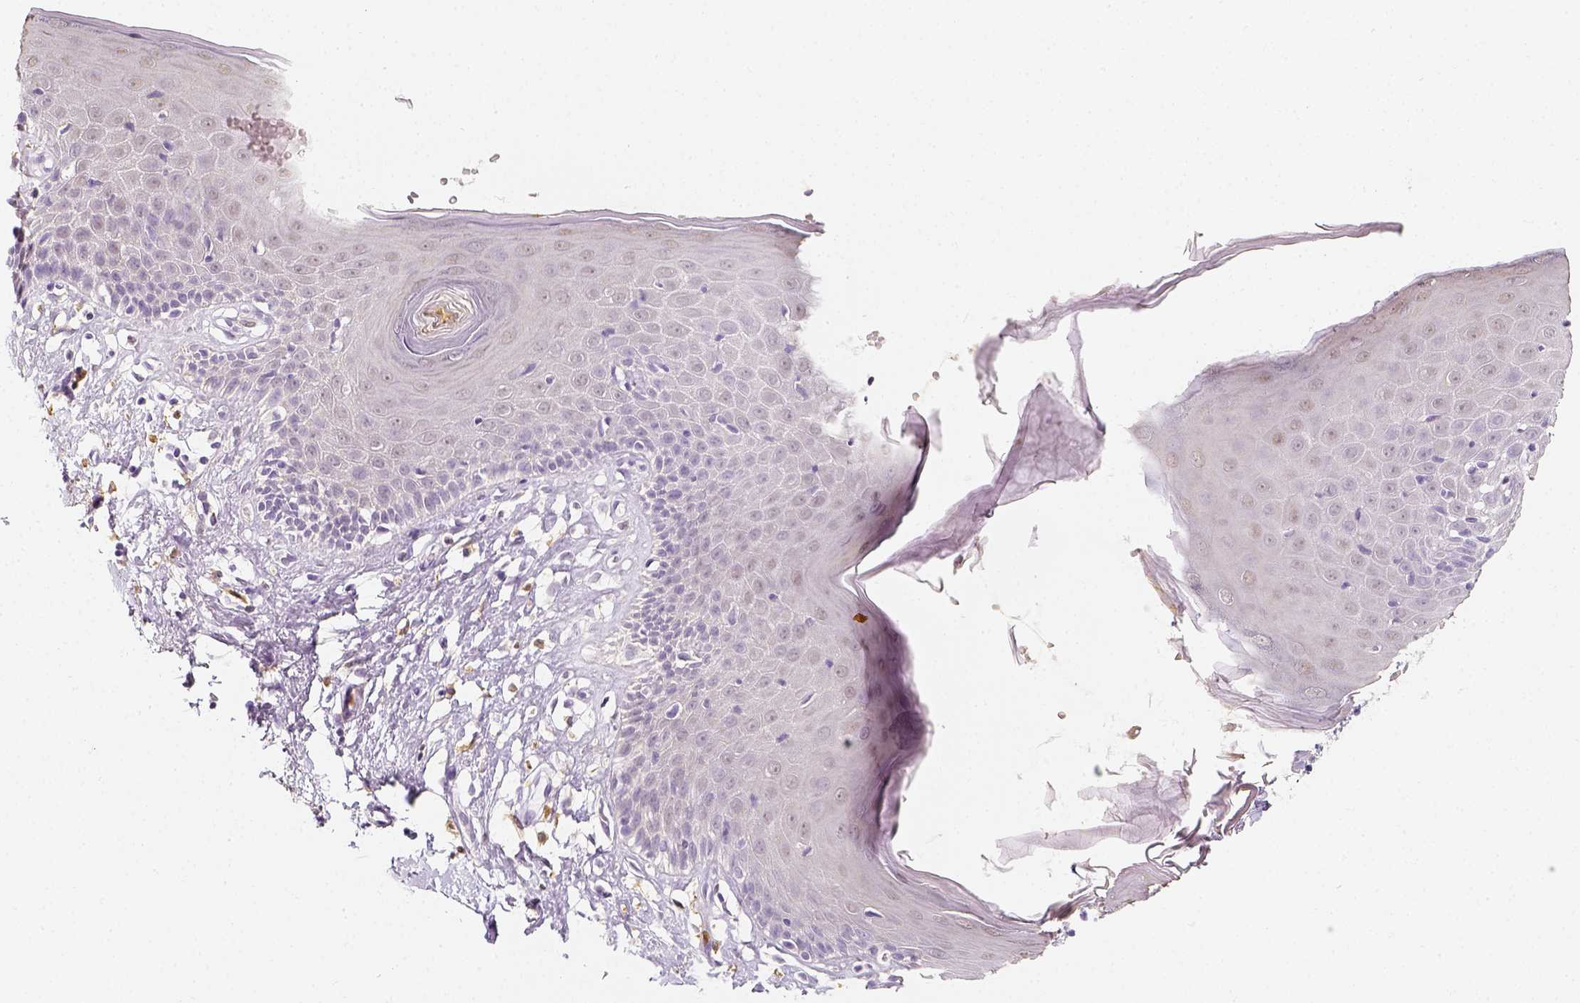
{"staining": {"intensity": "negative", "quantity": "none", "location": "none"}, "tissue": "skin", "cell_type": "Epidermal cells", "image_type": "normal", "snomed": [{"axis": "morphology", "description": "Normal tissue, NOS"}, {"axis": "topography", "description": "Vulva"}], "caption": "An image of human skin is negative for staining in epidermal cells. Nuclei are stained in blue.", "gene": "NECAB2", "patient": {"sex": "female", "age": 68}}